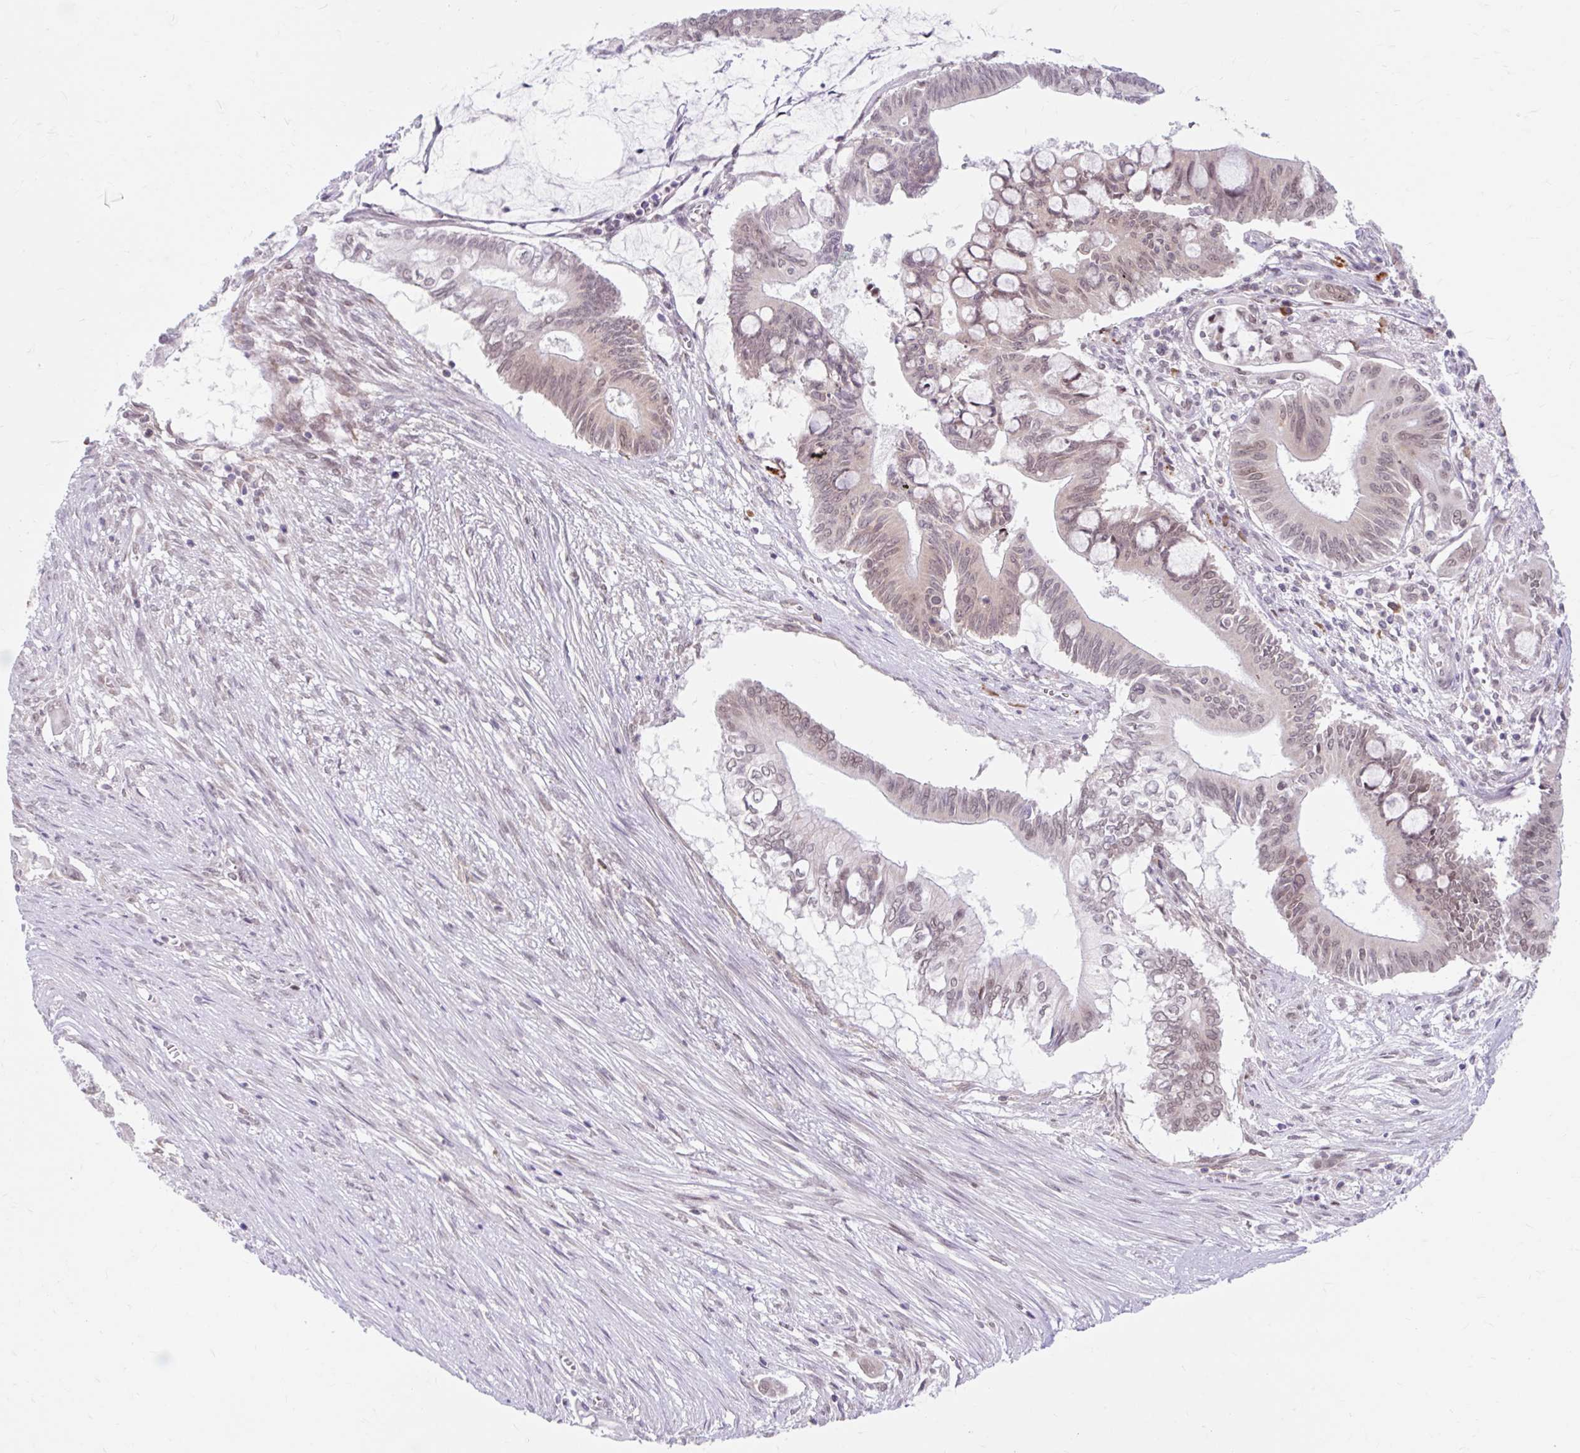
{"staining": {"intensity": "weak", "quantity": "<25%", "location": "cytoplasmic/membranous"}, "tissue": "pancreatic cancer", "cell_type": "Tumor cells", "image_type": "cancer", "snomed": [{"axis": "morphology", "description": "Adenocarcinoma, NOS"}, {"axis": "topography", "description": "Pancreas"}], "caption": "Immunohistochemistry (IHC) image of human adenocarcinoma (pancreatic) stained for a protein (brown), which exhibits no staining in tumor cells. (DAB (3,3'-diaminobenzidine) IHC, high magnification).", "gene": "SRSF10", "patient": {"sex": "male", "age": 68}}